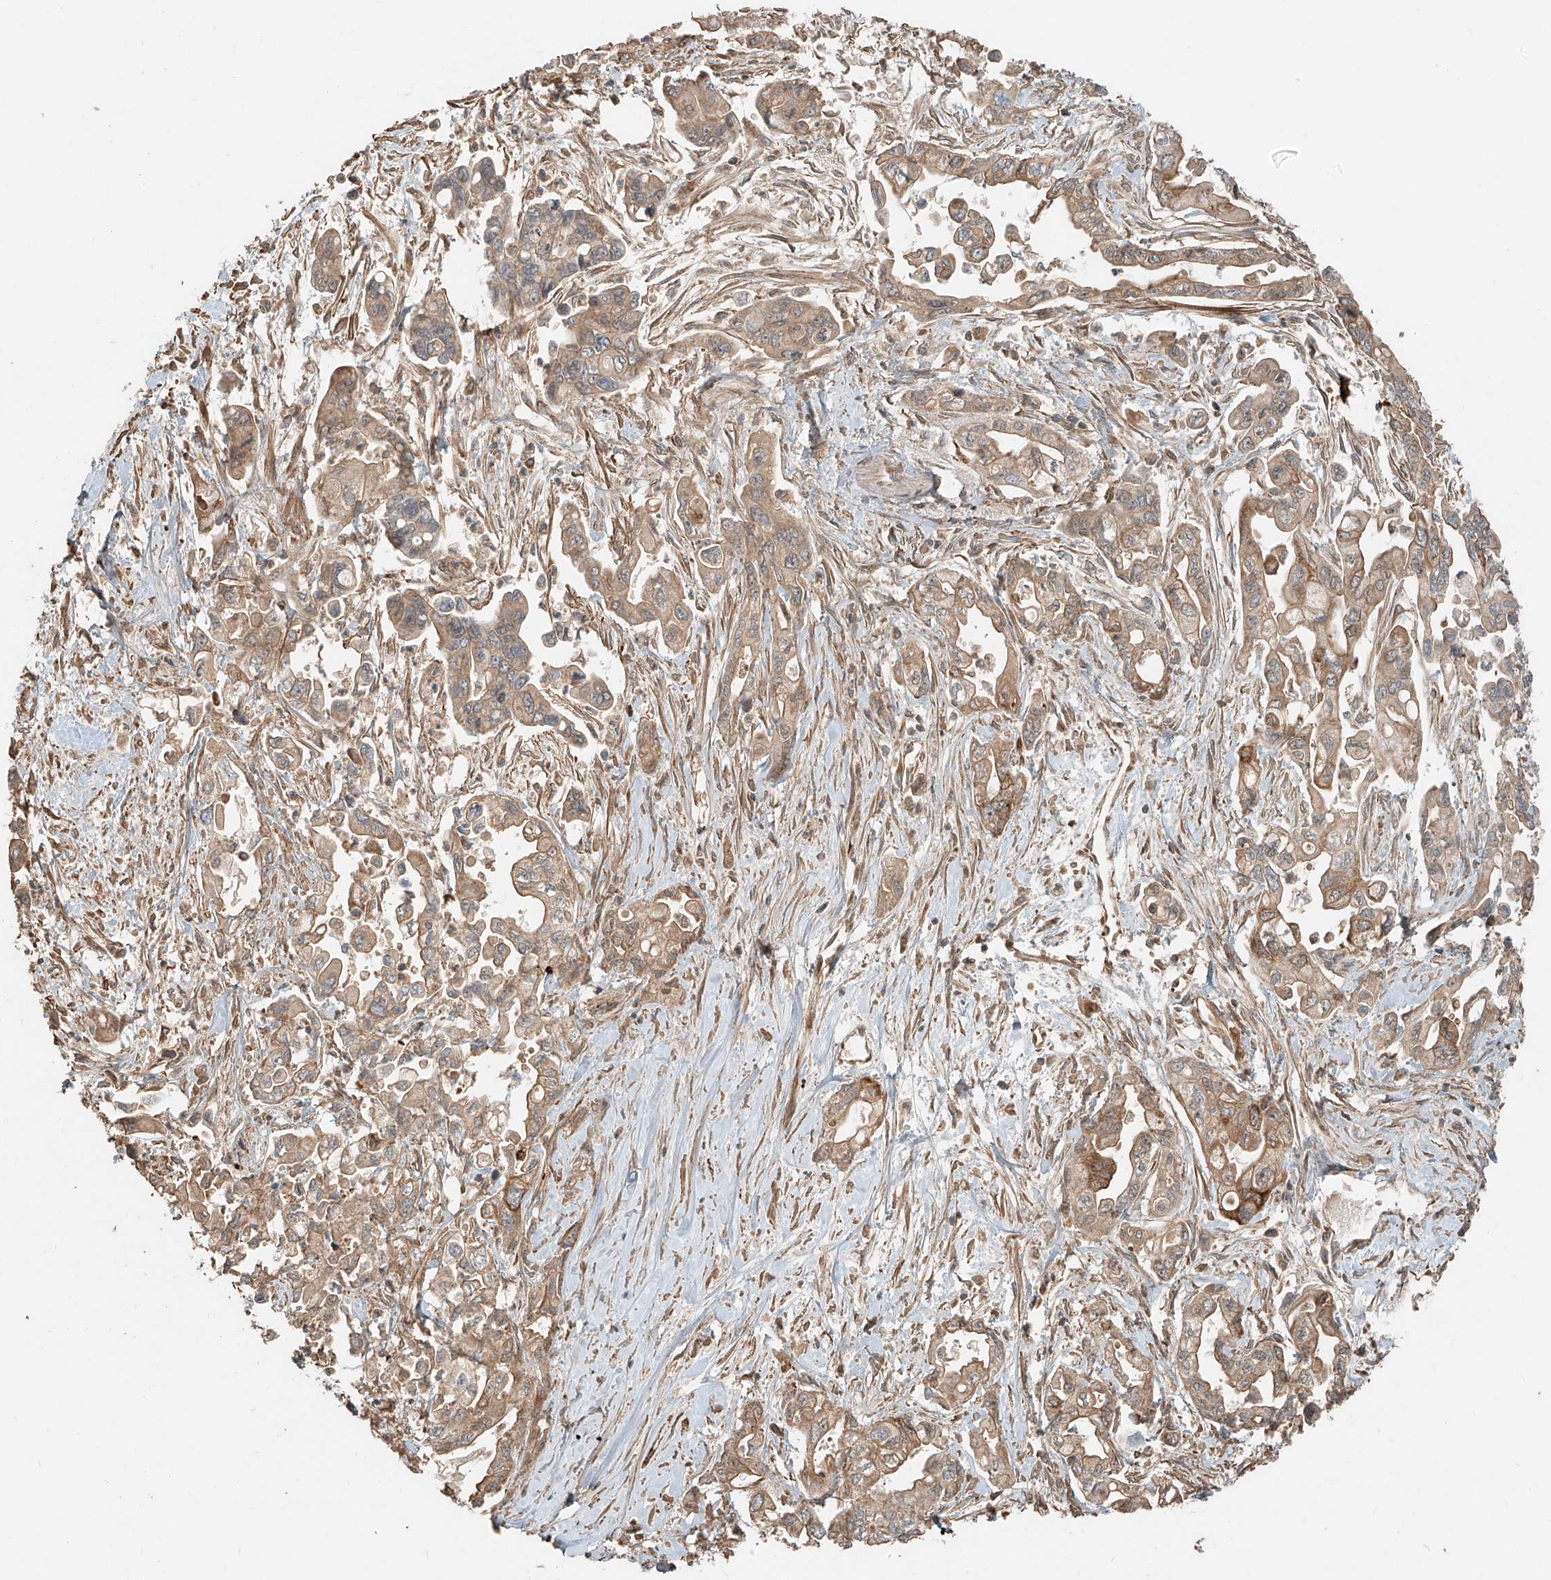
{"staining": {"intensity": "moderate", "quantity": ">75%", "location": "cytoplasmic/membranous"}, "tissue": "pancreatic cancer", "cell_type": "Tumor cells", "image_type": "cancer", "snomed": [{"axis": "morphology", "description": "Adenocarcinoma, NOS"}, {"axis": "topography", "description": "Pancreas"}], "caption": "Immunohistochemistry (IHC) histopathology image of human pancreatic cancer stained for a protein (brown), which demonstrates medium levels of moderate cytoplasmic/membranous positivity in about >75% of tumor cells.", "gene": "ANKZF1", "patient": {"sex": "male", "age": 70}}